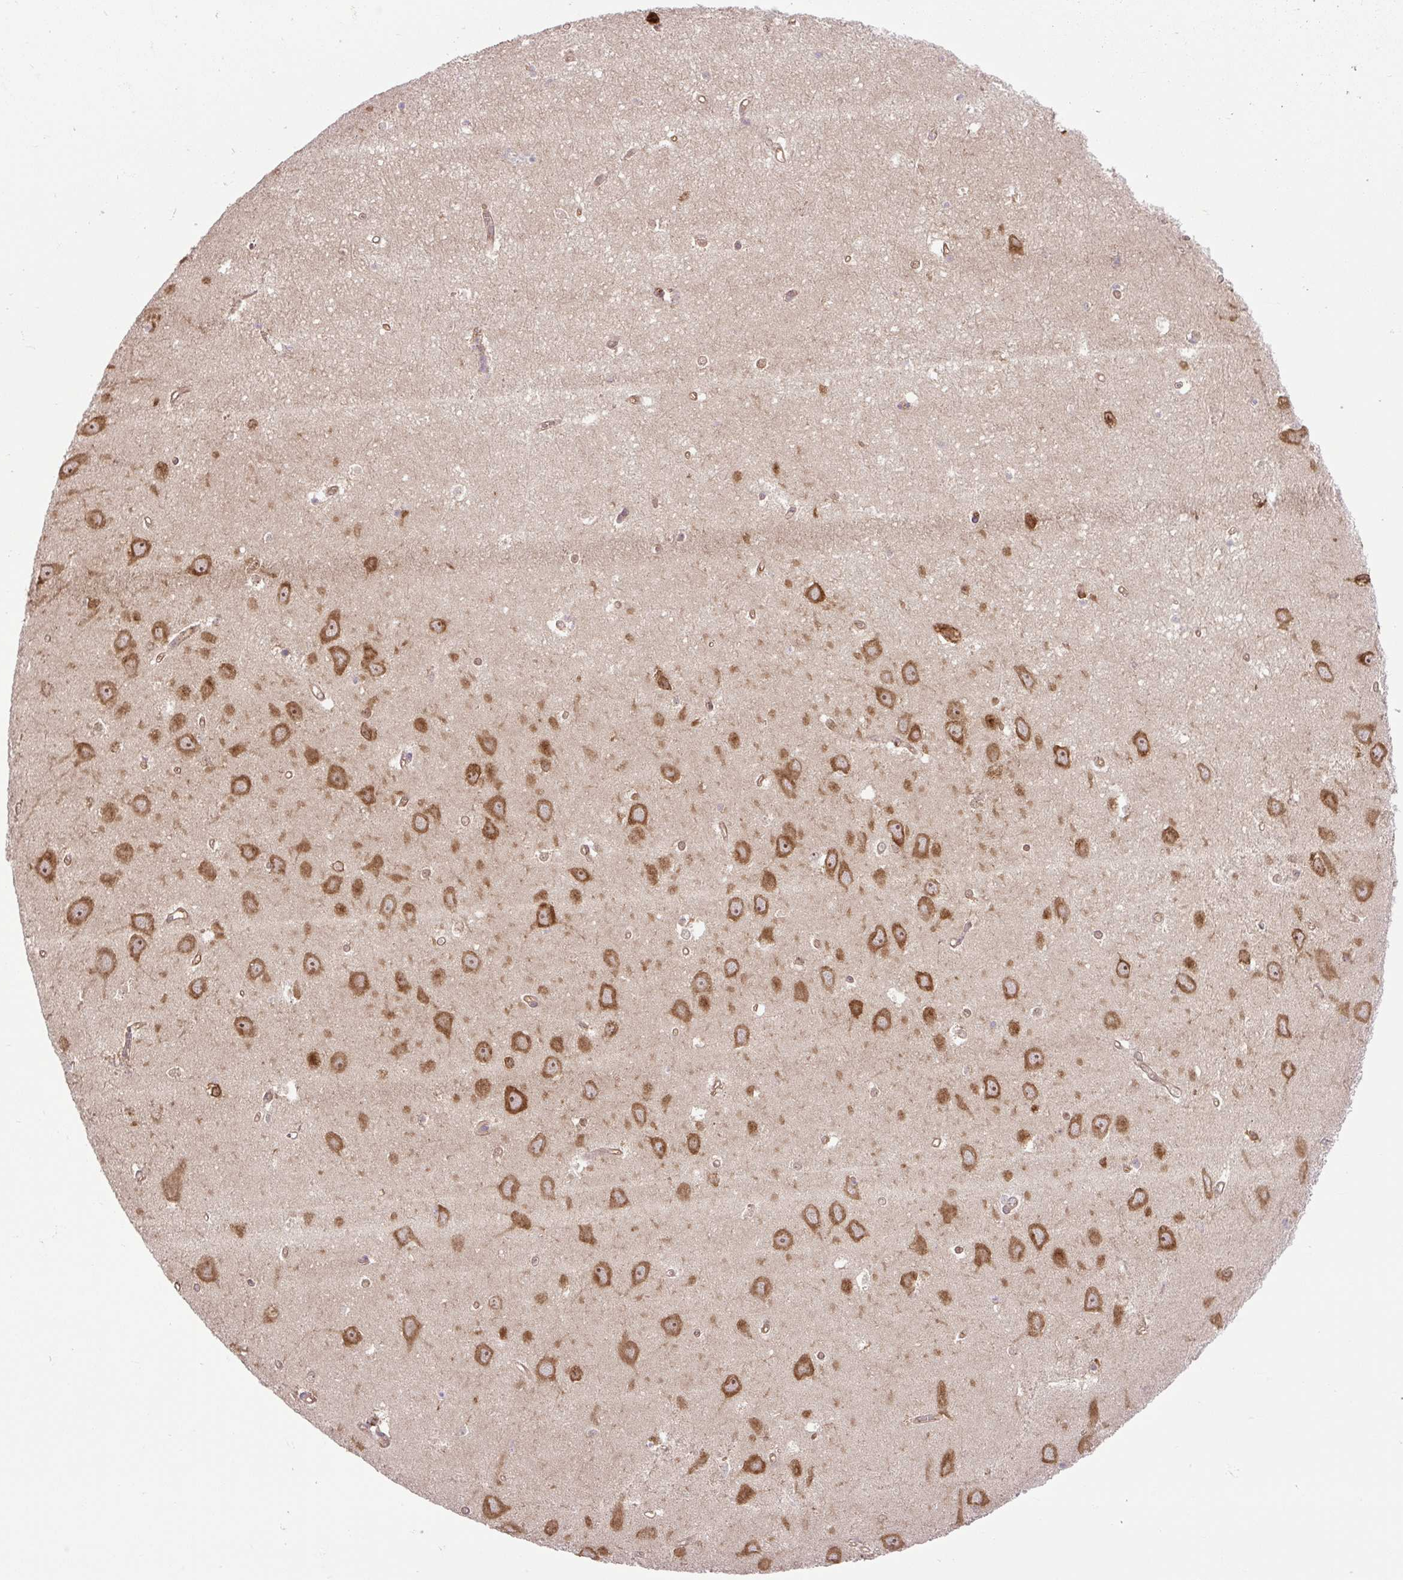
{"staining": {"intensity": "weak", "quantity": "<25%", "location": "cytoplasmic/membranous"}, "tissue": "hippocampus", "cell_type": "Glial cells", "image_type": "normal", "snomed": [{"axis": "morphology", "description": "Normal tissue, NOS"}, {"axis": "topography", "description": "Hippocampus"}], "caption": "Micrograph shows no significant protein staining in glial cells of unremarkable hippocampus.", "gene": "PLCG1", "patient": {"sex": "female", "age": 64}}